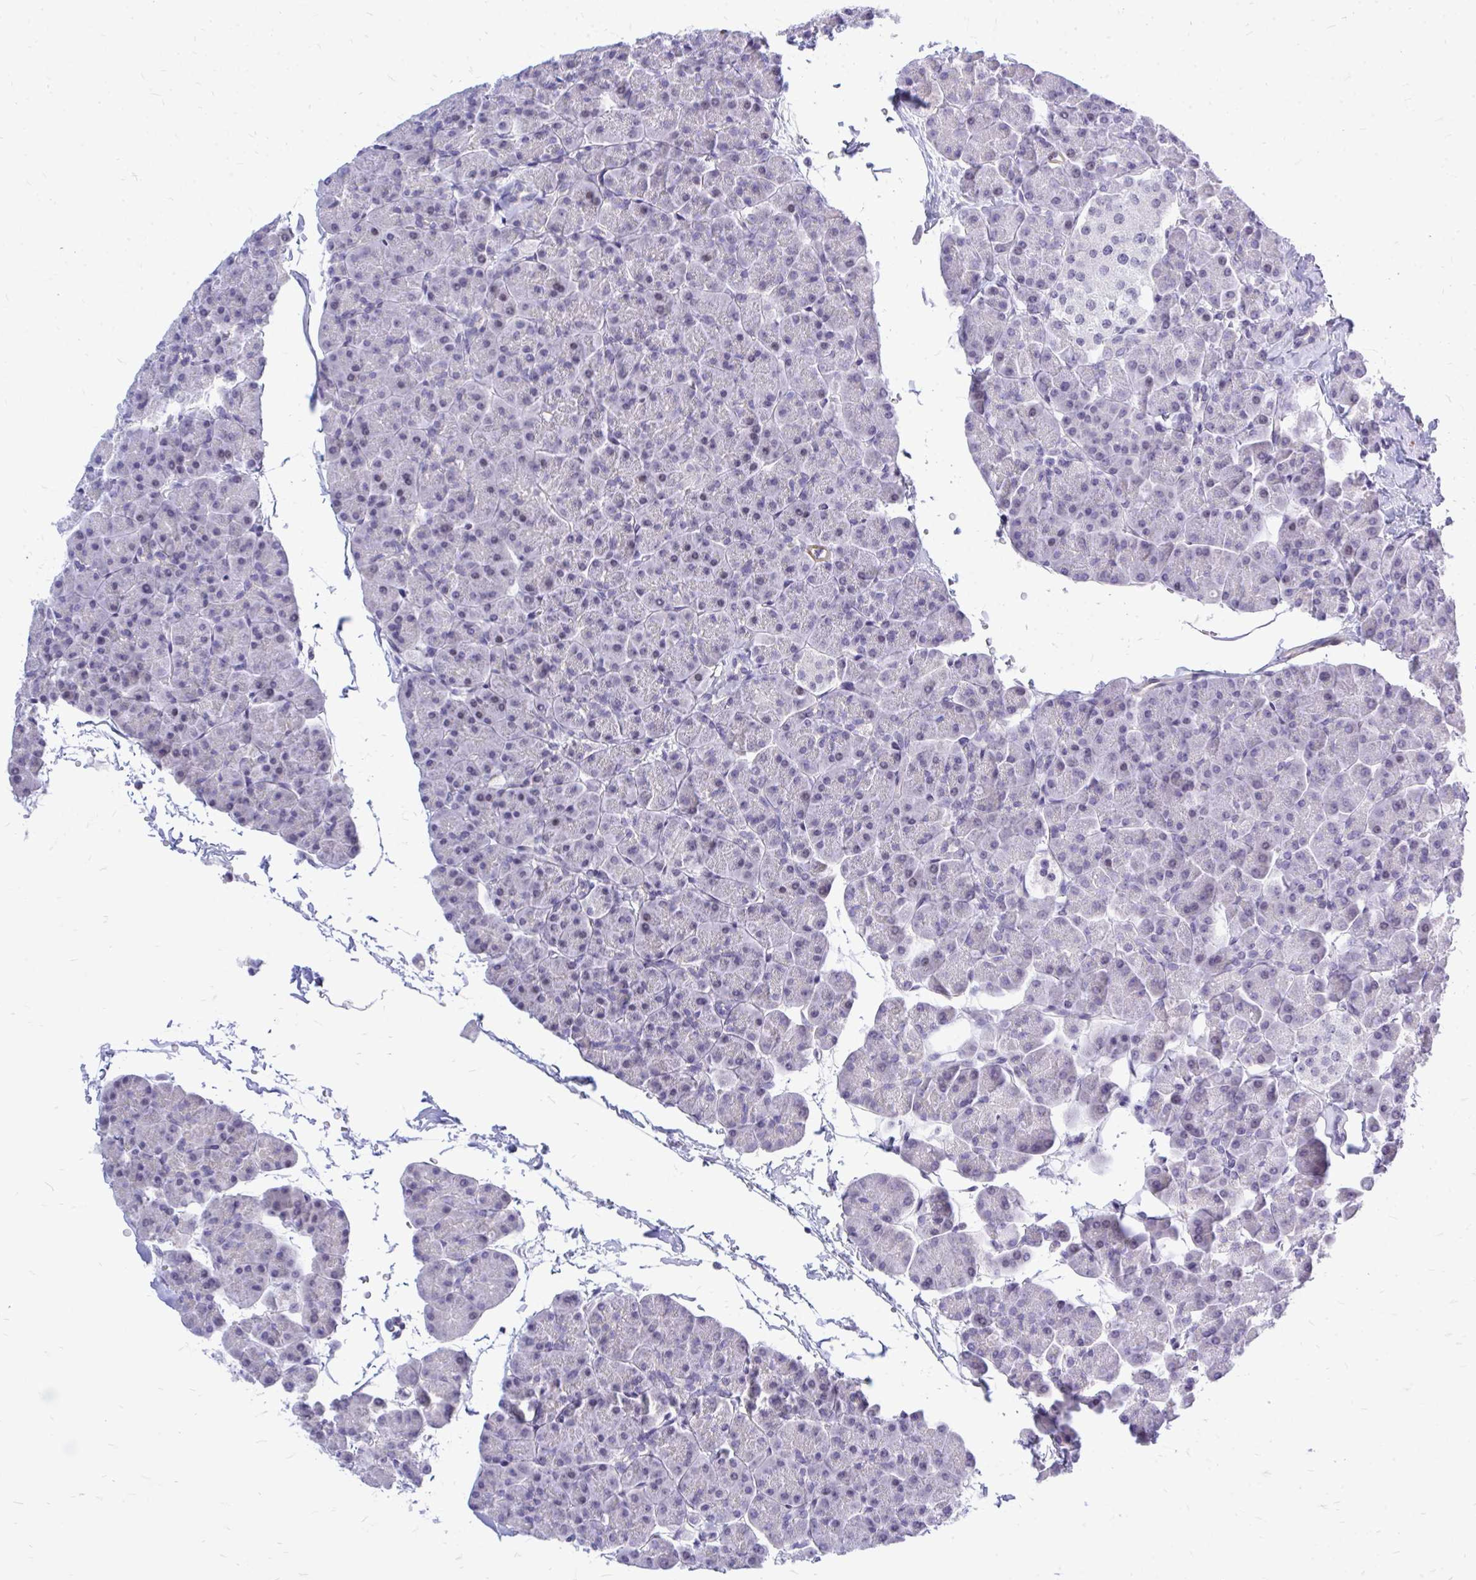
{"staining": {"intensity": "negative", "quantity": "none", "location": "none"}, "tissue": "pancreas", "cell_type": "Exocrine glandular cells", "image_type": "normal", "snomed": [{"axis": "morphology", "description": "Normal tissue, NOS"}, {"axis": "topography", "description": "Pancreas"}, {"axis": "topography", "description": "Peripheral nerve tissue"}], "caption": "The photomicrograph shows no staining of exocrine glandular cells in benign pancreas. Brightfield microscopy of IHC stained with DAB (3,3'-diaminobenzidine) (brown) and hematoxylin (blue), captured at high magnification.", "gene": "ZBTB25", "patient": {"sex": "male", "age": 54}}